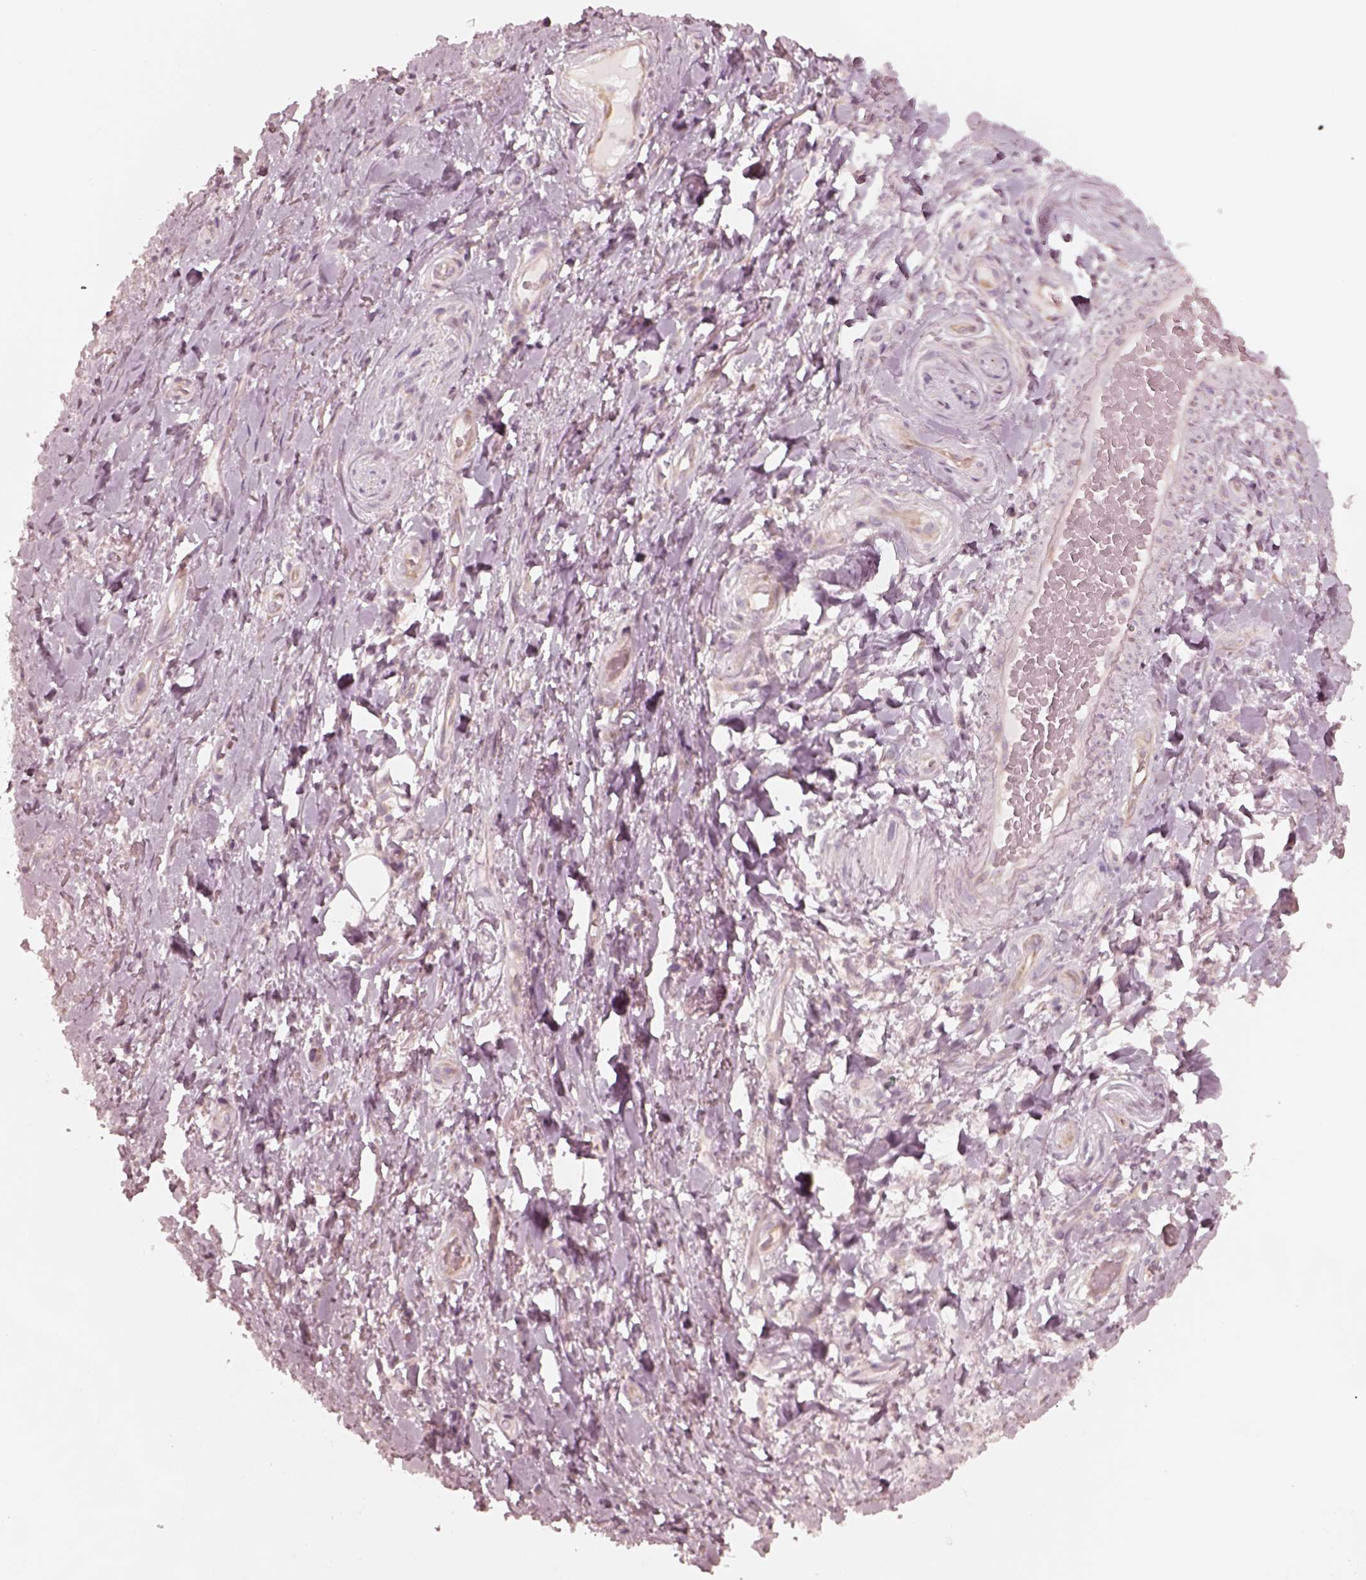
{"staining": {"intensity": "negative", "quantity": "none", "location": "none"}, "tissue": "adipose tissue", "cell_type": "Adipocytes", "image_type": "normal", "snomed": [{"axis": "morphology", "description": "Normal tissue, NOS"}, {"axis": "topography", "description": "Anal"}, {"axis": "topography", "description": "Peripheral nerve tissue"}], "caption": "IHC image of benign adipose tissue: adipose tissue stained with DAB (3,3'-diaminobenzidine) displays no significant protein staining in adipocytes. The staining was performed using DAB to visualize the protein expression in brown, while the nuclei were stained in blue with hematoxylin (Magnification: 20x).", "gene": "RAB3C", "patient": {"sex": "male", "age": 53}}